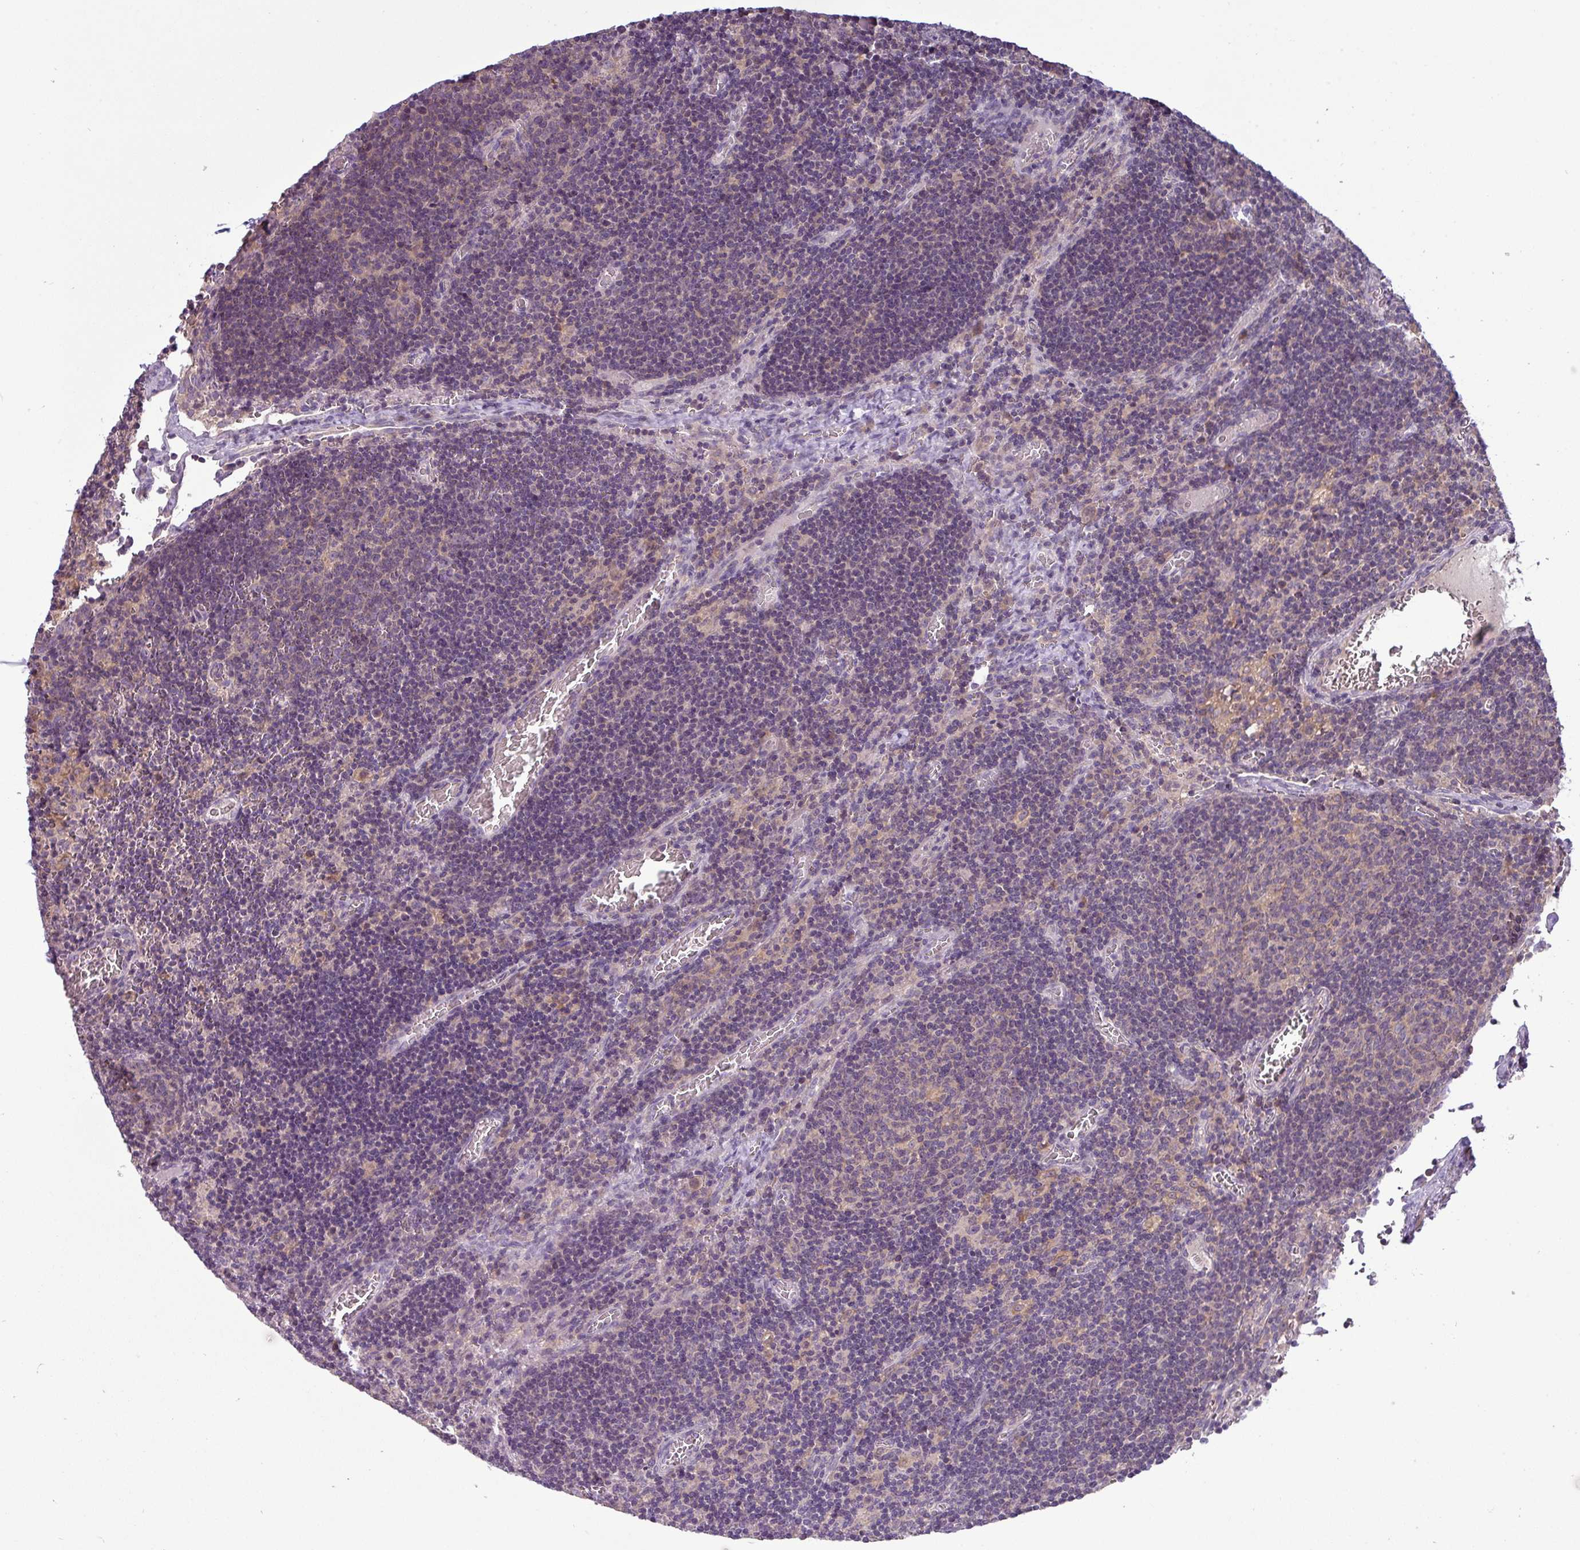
{"staining": {"intensity": "negative", "quantity": "none", "location": "none"}, "tissue": "lymph node", "cell_type": "Germinal center cells", "image_type": "normal", "snomed": [{"axis": "morphology", "description": "Normal tissue, NOS"}, {"axis": "topography", "description": "Lymph node"}], "caption": "Lymph node was stained to show a protein in brown. There is no significant positivity in germinal center cells. The staining was performed using DAB to visualize the protein expression in brown, while the nuclei were stained in blue with hematoxylin (Magnification: 20x).", "gene": "TMEM62", "patient": {"sex": "male", "age": 50}}